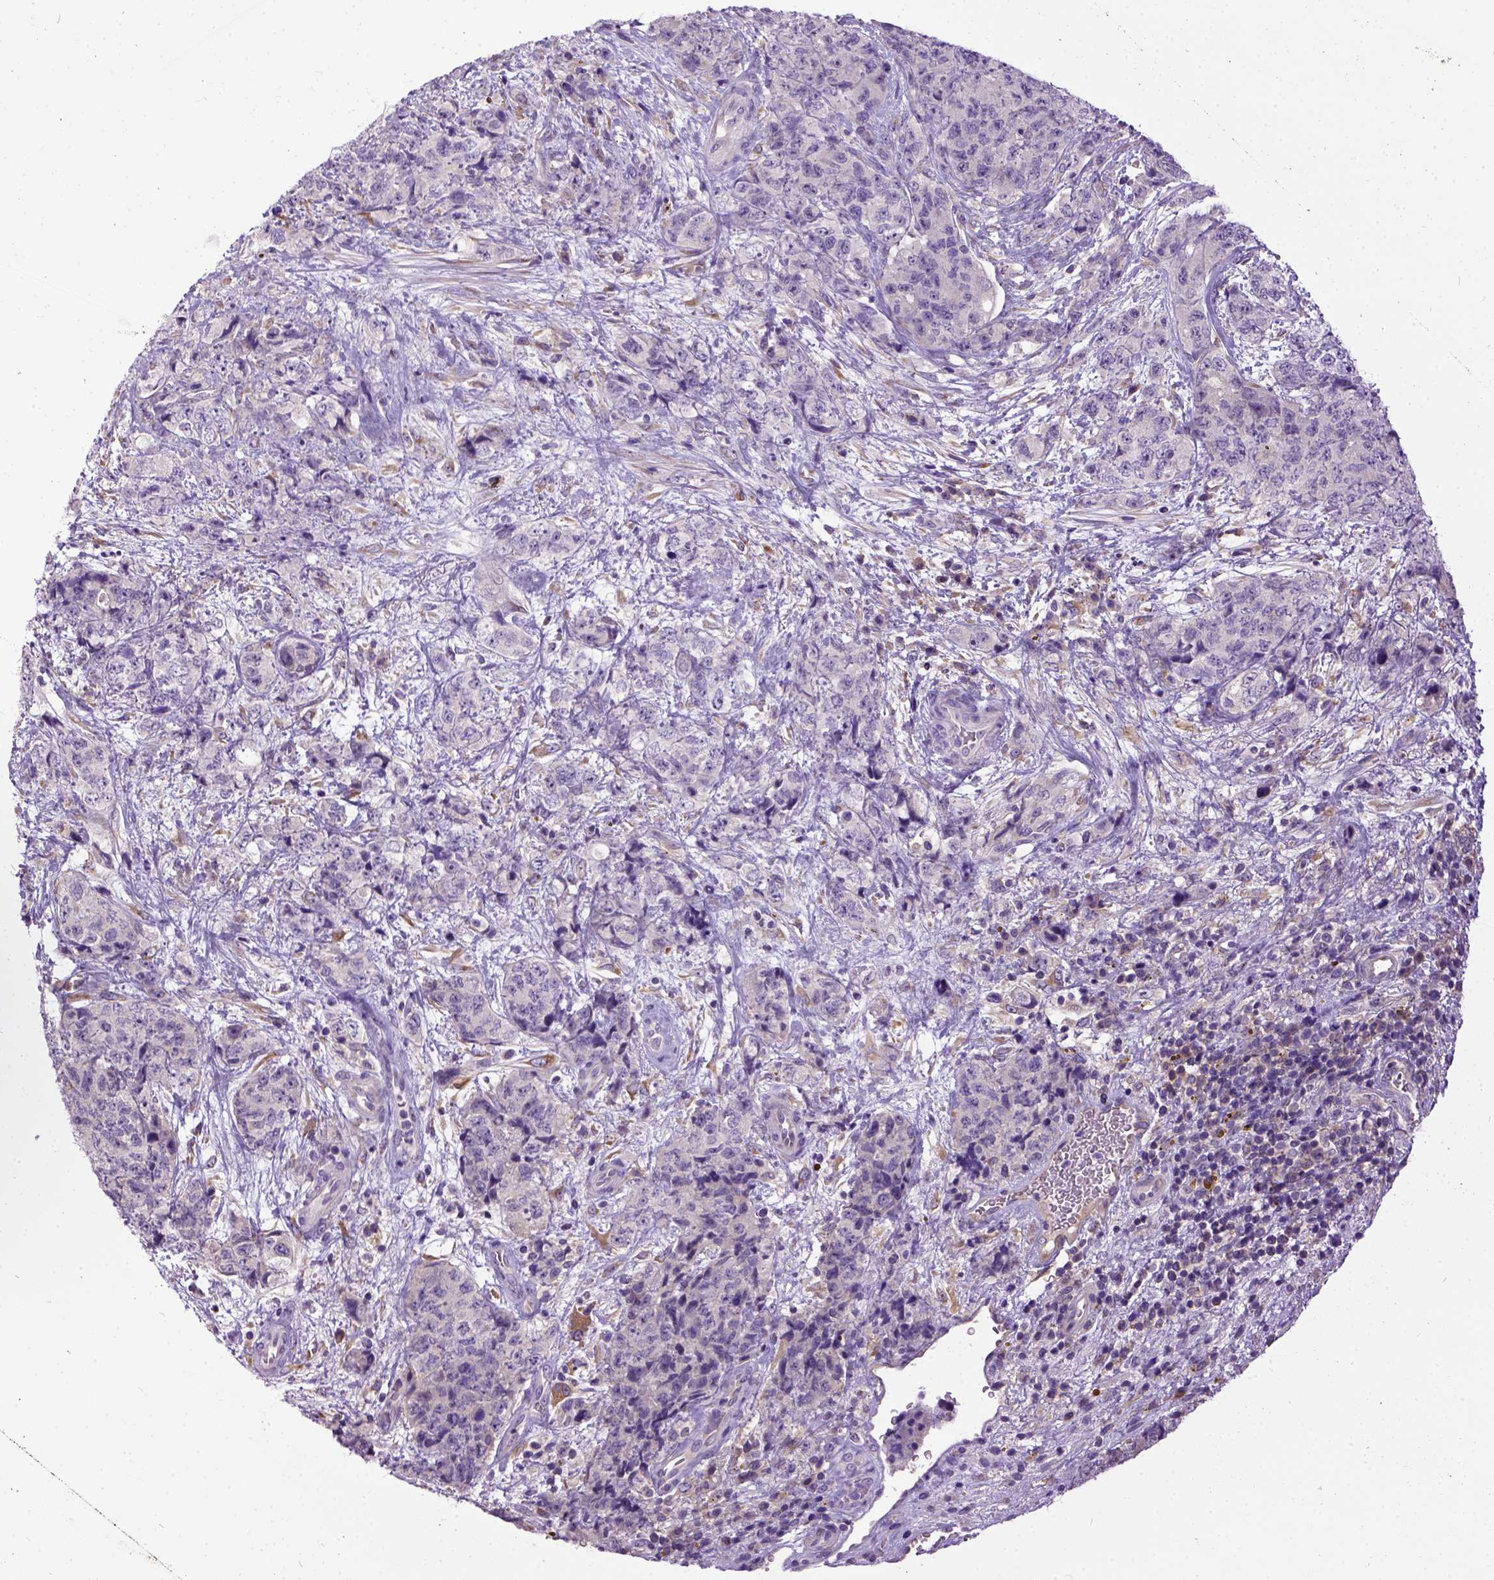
{"staining": {"intensity": "negative", "quantity": "none", "location": "none"}, "tissue": "urothelial cancer", "cell_type": "Tumor cells", "image_type": "cancer", "snomed": [{"axis": "morphology", "description": "Urothelial carcinoma, High grade"}, {"axis": "topography", "description": "Urinary bladder"}], "caption": "Tumor cells show no significant positivity in urothelial cancer. (DAB (3,3'-diaminobenzidine) IHC with hematoxylin counter stain).", "gene": "NEK5", "patient": {"sex": "female", "age": 78}}